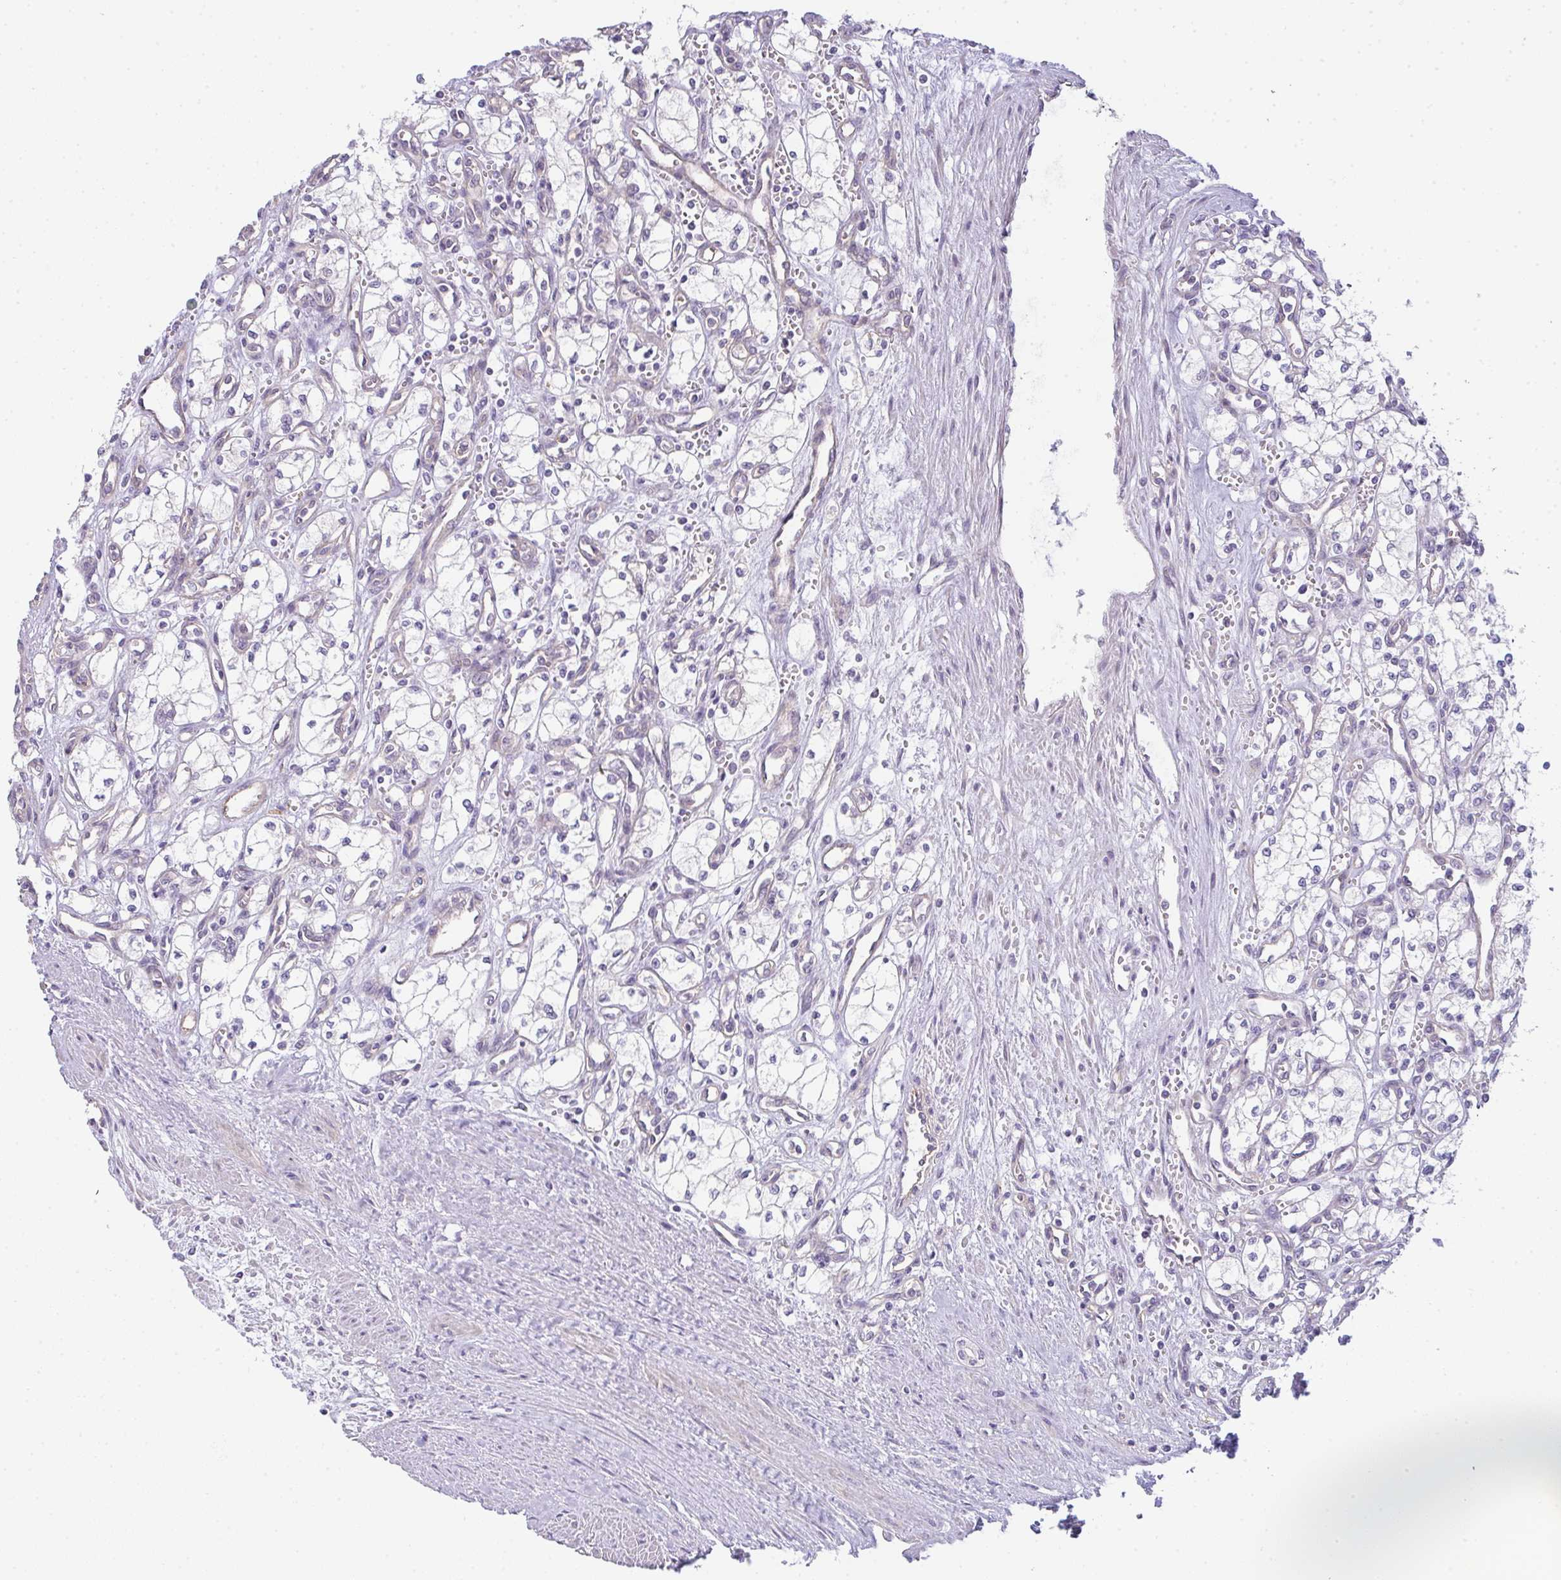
{"staining": {"intensity": "negative", "quantity": "none", "location": "none"}, "tissue": "renal cancer", "cell_type": "Tumor cells", "image_type": "cancer", "snomed": [{"axis": "morphology", "description": "Adenocarcinoma, NOS"}, {"axis": "topography", "description": "Kidney"}], "caption": "The IHC histopathology image has no significant expression in tumor cells of renal cancer (adenocarcinoma) tissue.", "gene": "FILIP1", "patient": {"sex": "male", "age": 59}}